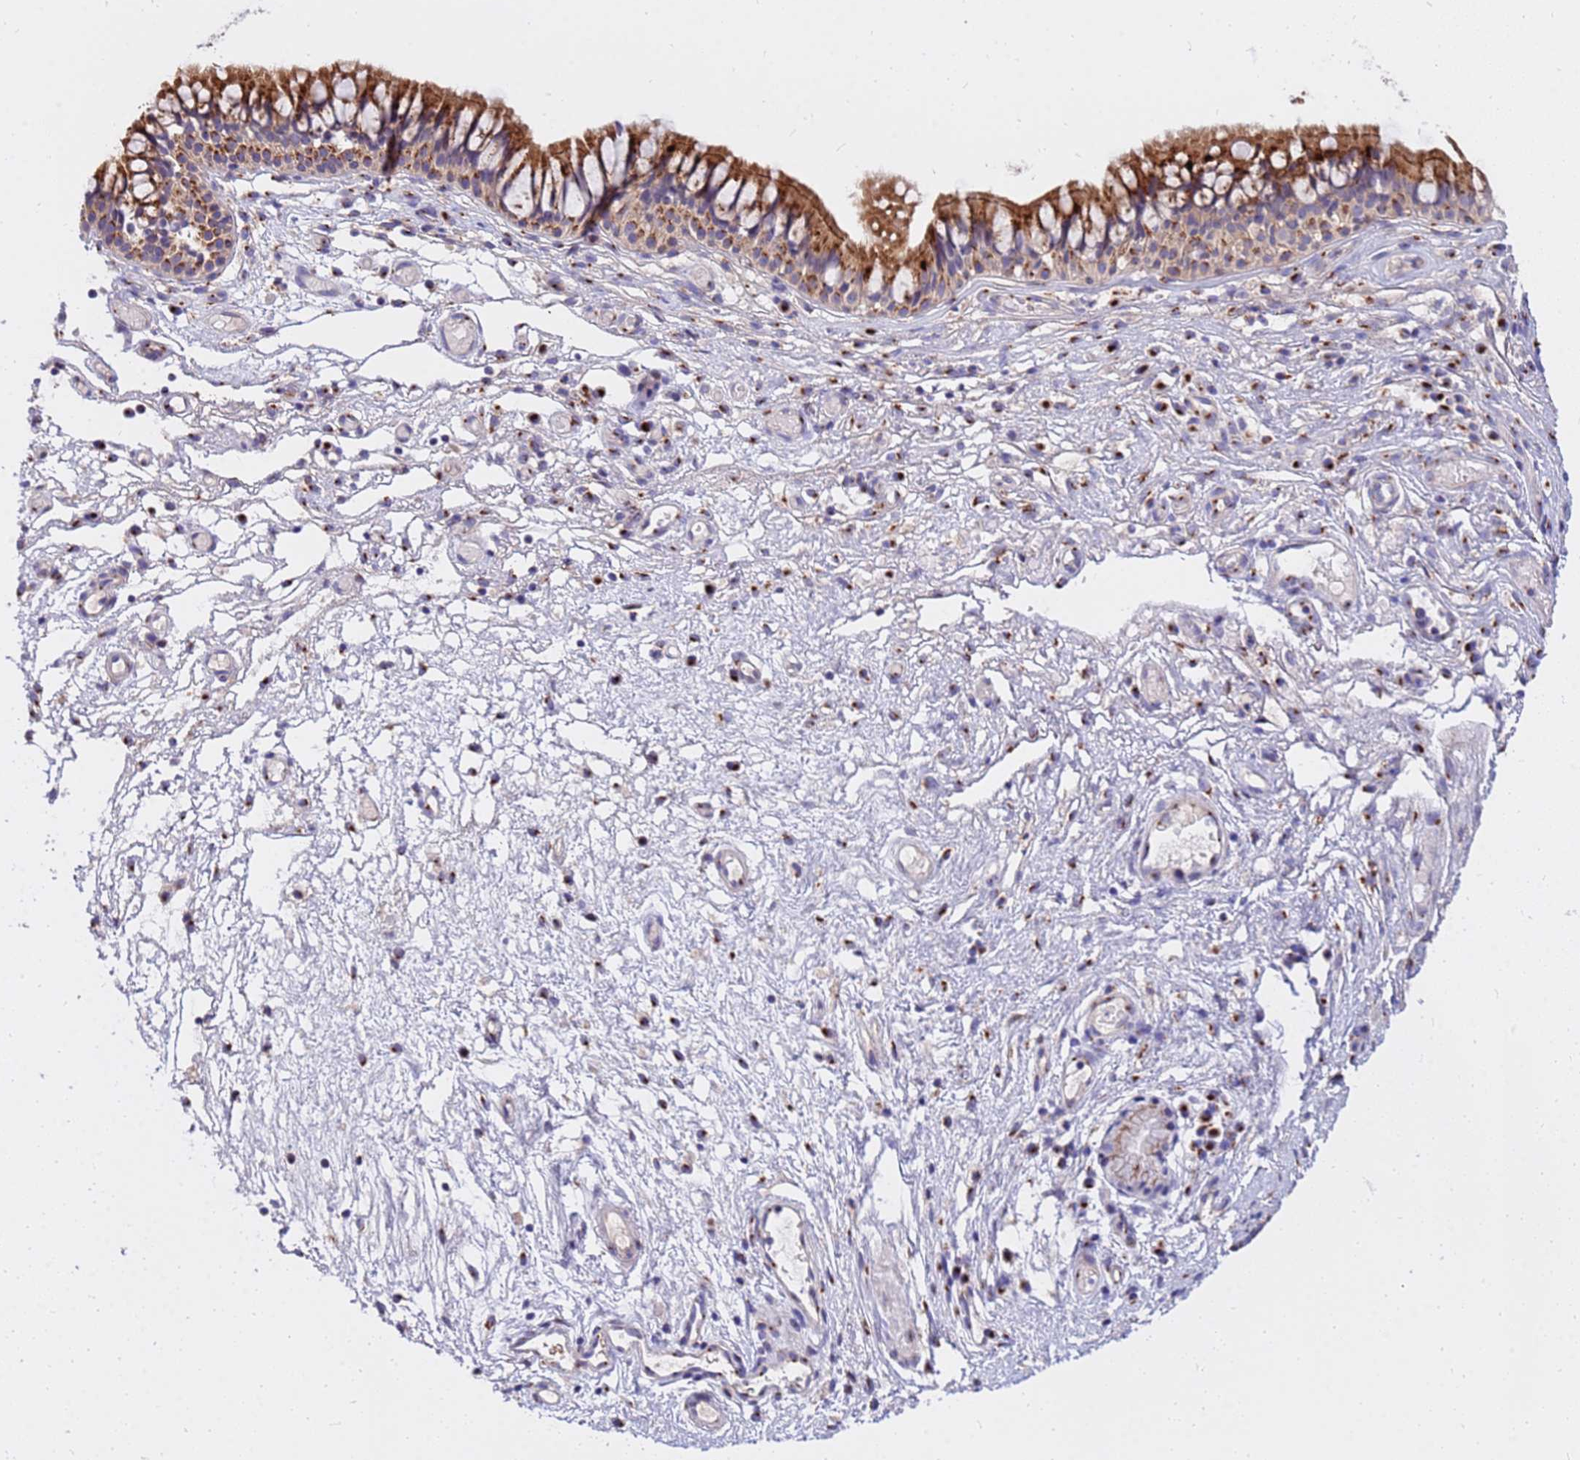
{"staining": {"intensity": "moderate", "quantity": ">75%", "location": "cytoplasmic/membranous"}, "tissue": "nasopharynx", "cell_type": "Respiratory epithelial cells", "image_type": "normal", "snomed": [{"axis": "morphology", "description": "Normal tissue, NOS"}, {"axis": "topography", "description": "Nasopharynx"}], "caption": "Immunohistochemistry staining of normal nasopharynx, which demonstrates medium levels of moderate cytoplasmic/membranous expression in about >75% of respiratory epithelial cells indicating moderate cytoplasmic/membranous protein staining. The staining was performed using DAB (brown) for protein detection and nuclei were counterstained in hematoxylin (blue).", "gene": "HPS3", "patient": {"sex": "male", "age": 82}}